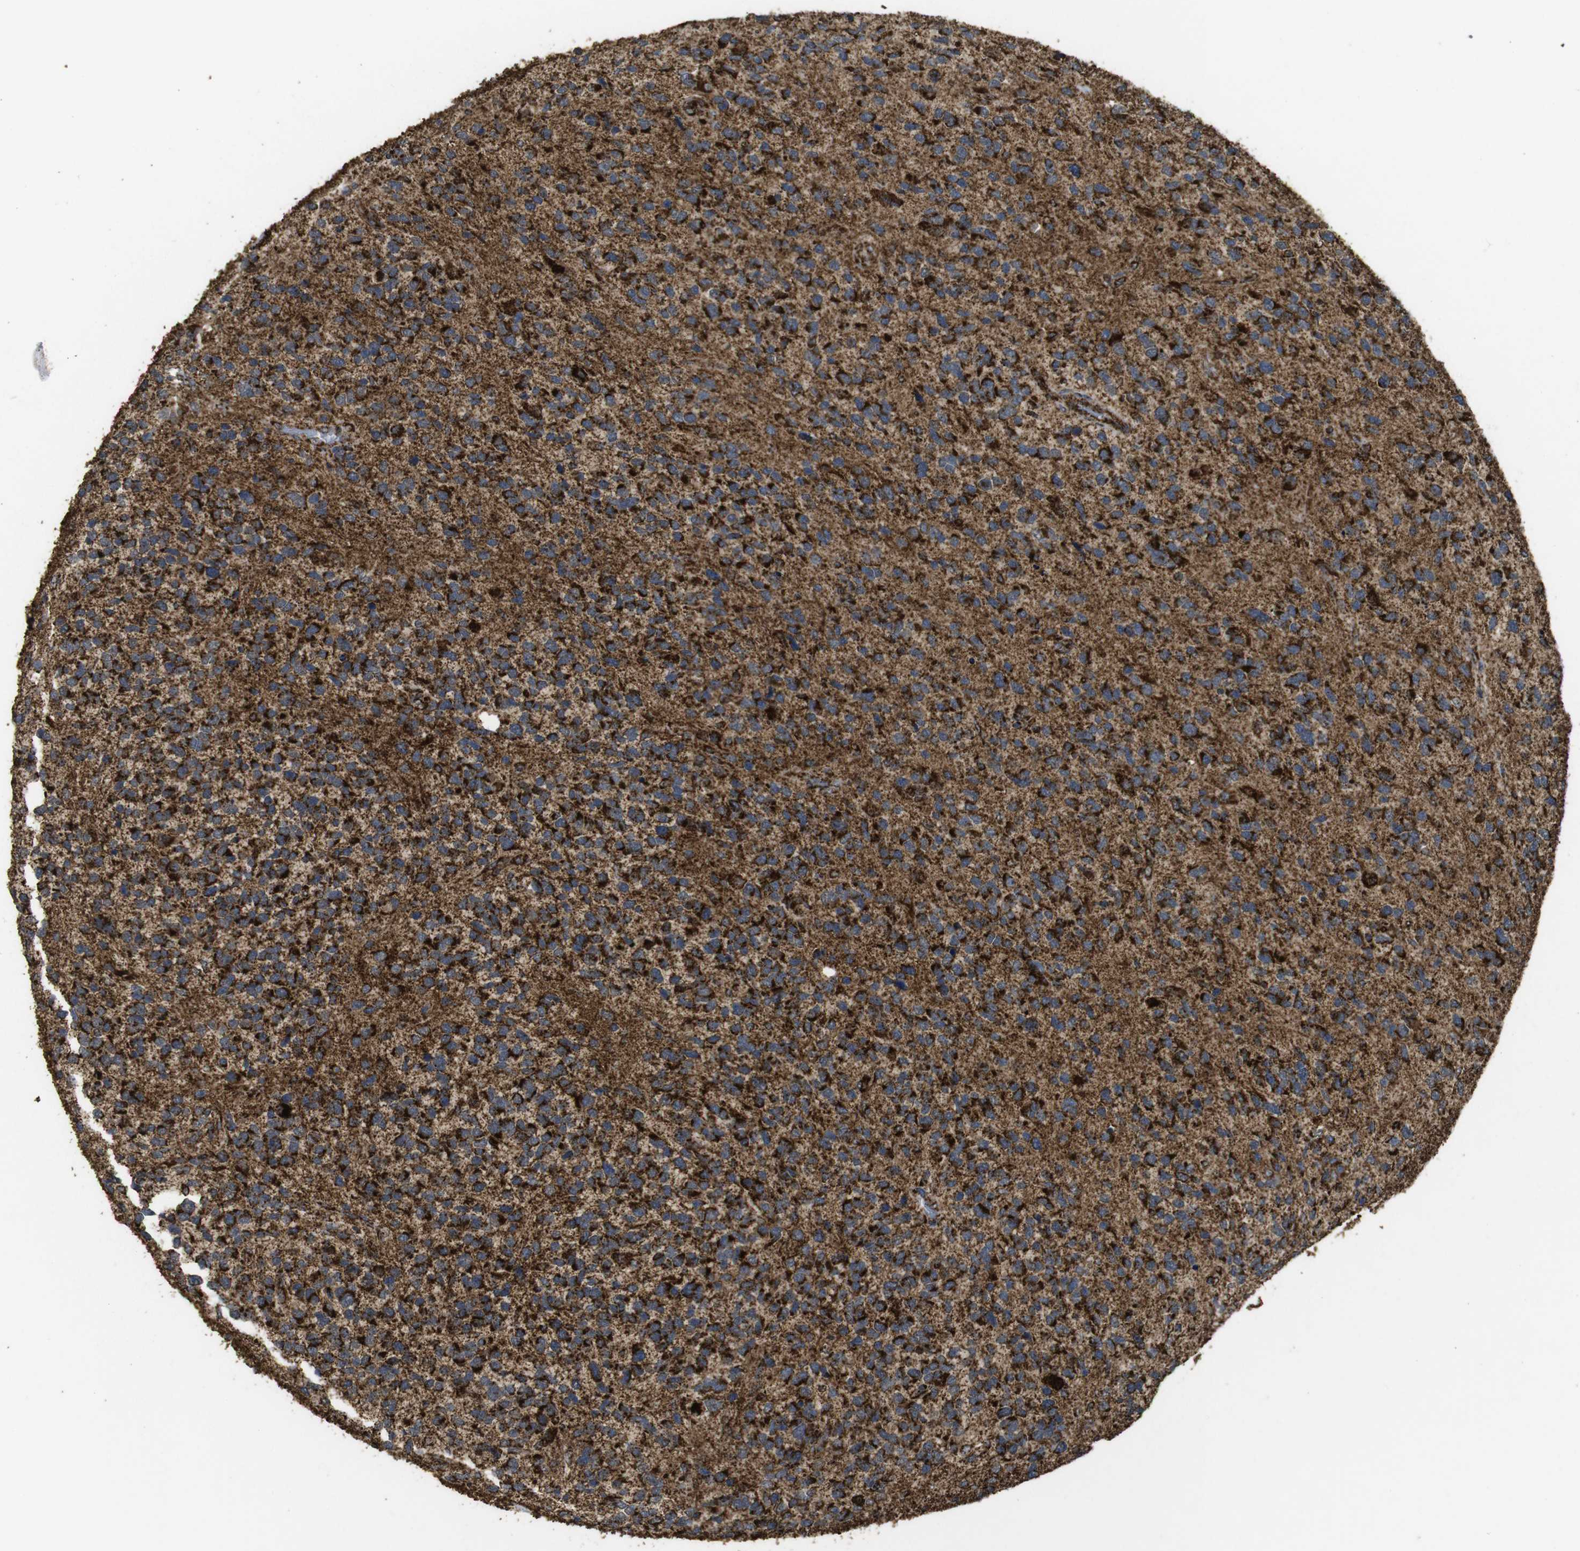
{"staining": {"intensity": "strong", "quantity": ">75%", "location": "cytoplasmic/membranous"}, "tissue": "glioma", "cell_type": "Tumor cells", "image_type": "cancer", "snomed": [{"axis": "morphology", "description": "Glioma, malignant, High grade"}, {"axis": "topography", "description": "Brain"}], "caption": "Glioma was stained to show a protein in brown. There is high levels of strong cytoplasmic/membranous positivity in approximately >75% of tumor cells. The protein is shown in brown color, while the nuclei are stained blue.", "gene": "ATP5F1A", "patient": {"sex": "female", "age": 58}}